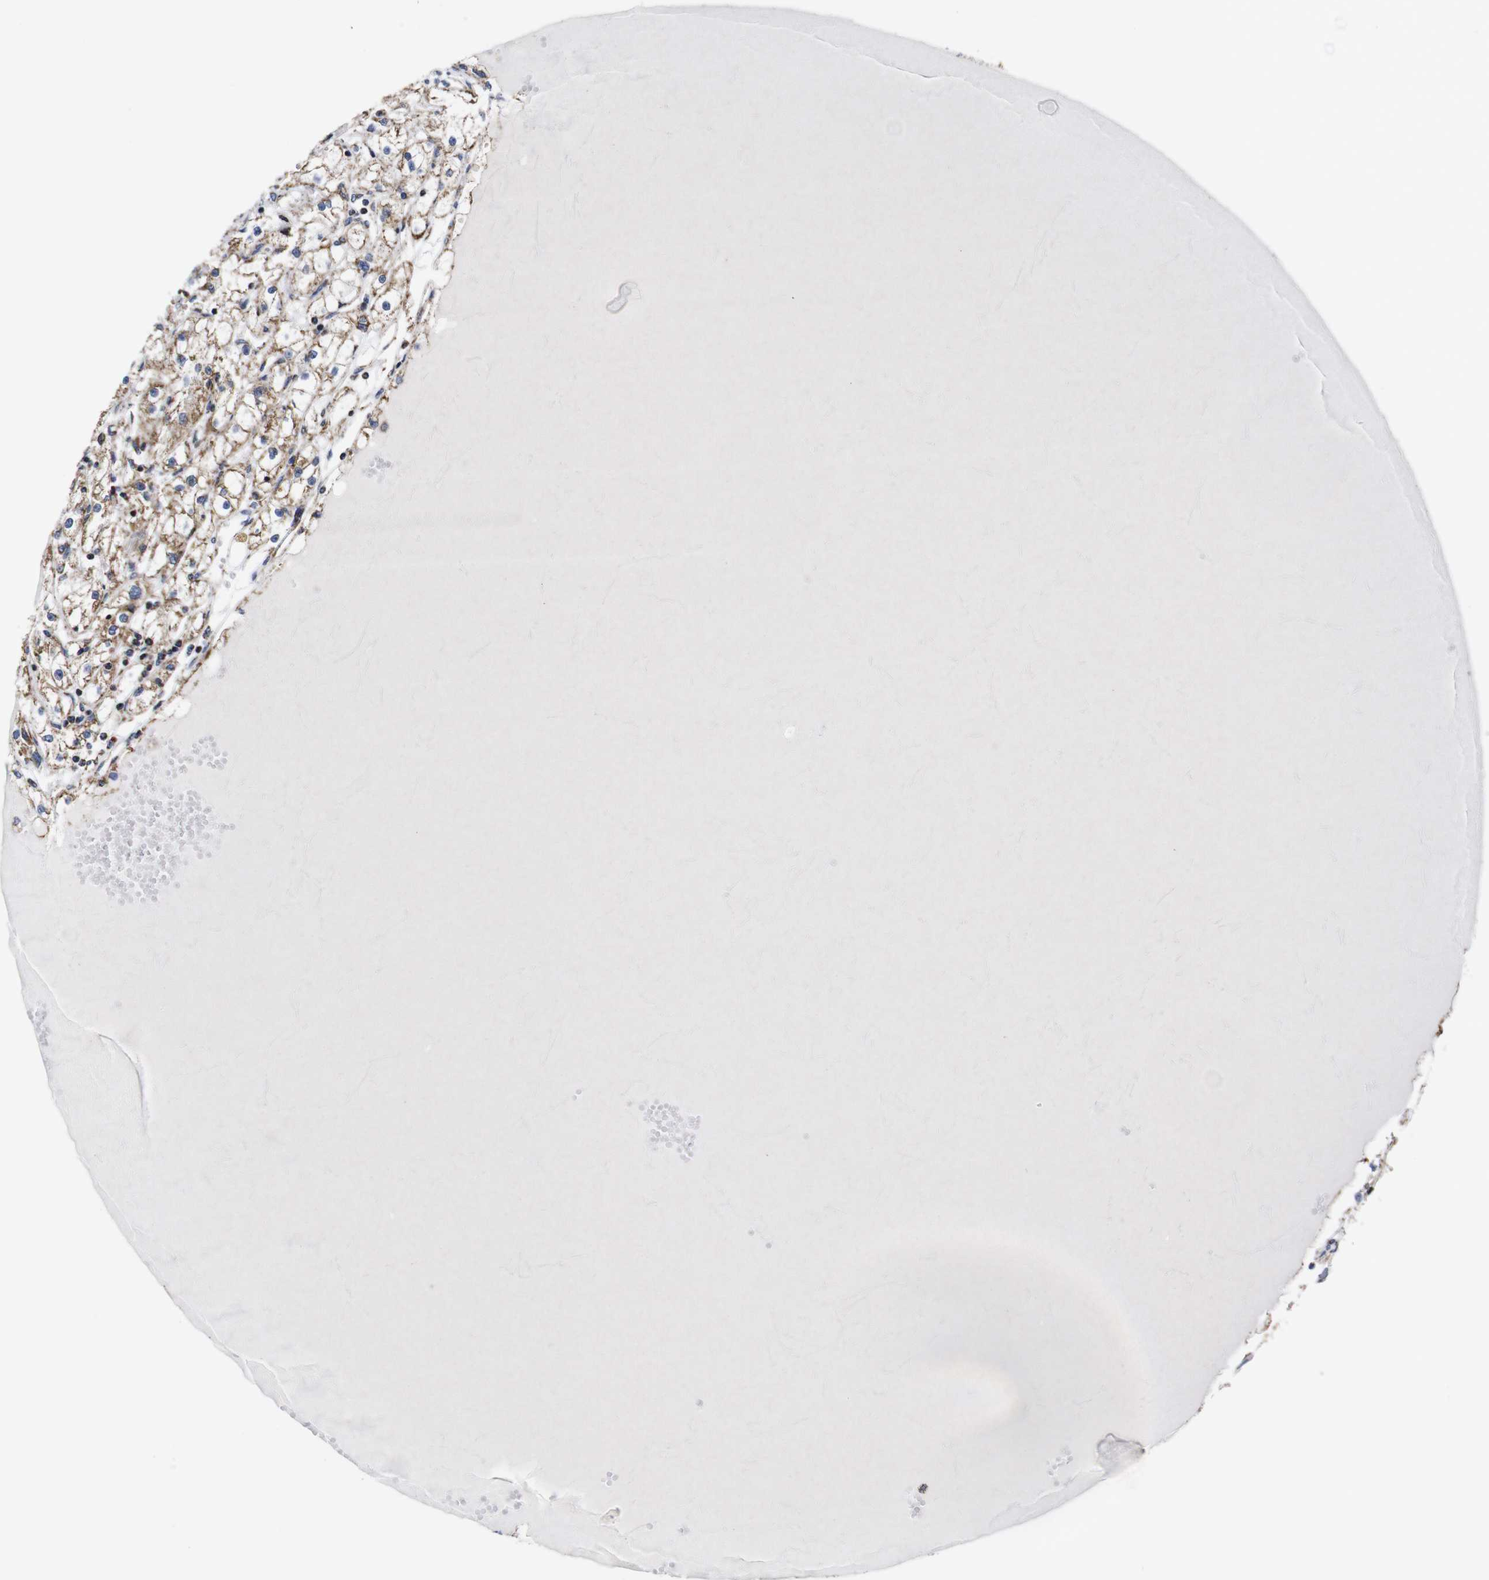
{"staining": {"intensity": "moderate", "quantity": ">75%", "location": "cytoplasmic/membranous"}, "tissue": "renal cancer", "cell_type": "Tumor cells", "image_type": "cancer", "snomed": [{"axis": "morphology", "description": "Adenocarcinoma, NOS"}, {"axis": "topography", "description": "Kidney"}], "caption": "A photomicrograph of renal cancer stained for a protein demonstrates moderate cytoplasmic/membranous brown staining in tumor cells.", "gene": "C17orf80", "patient": {"sex": "male", "age": 56}}